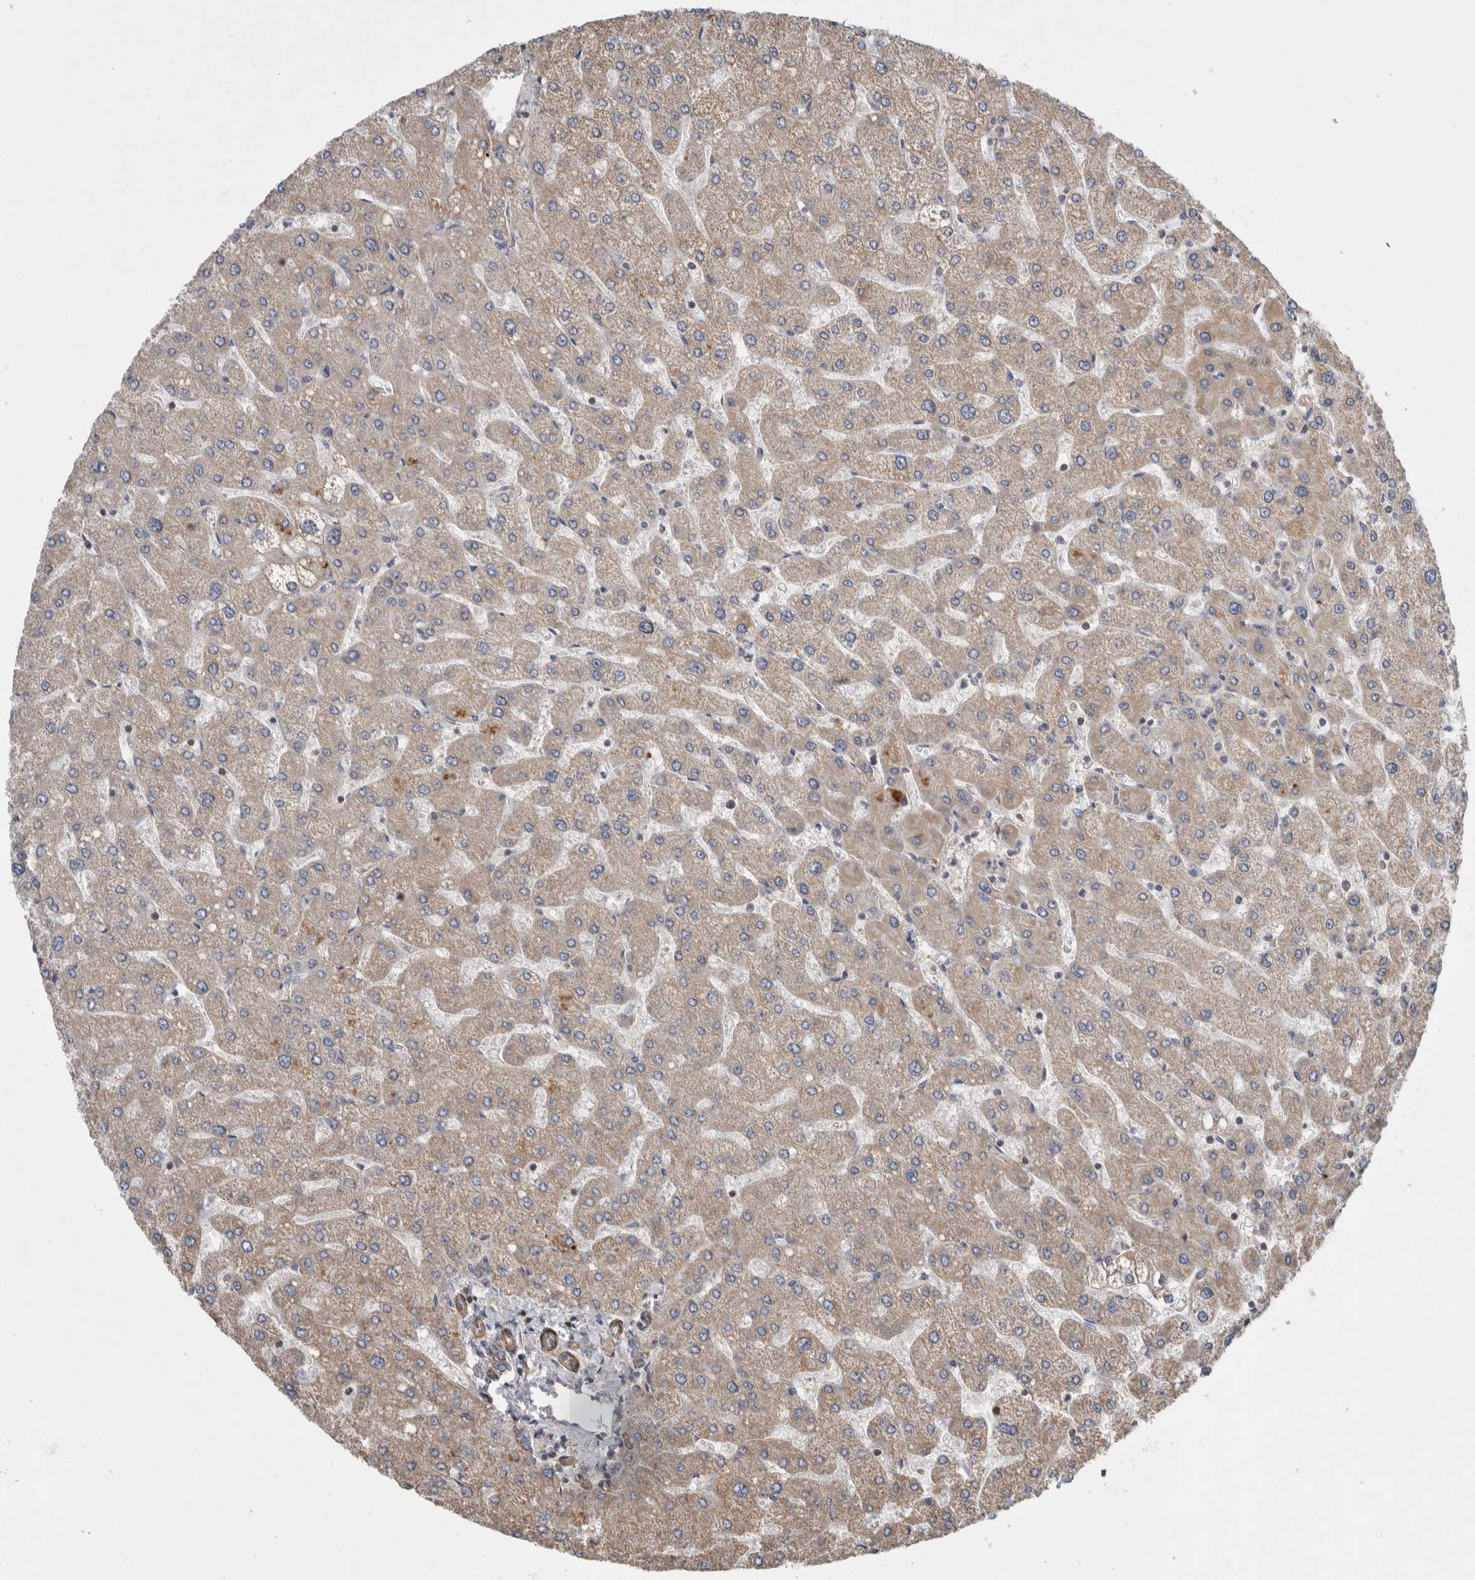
{"staining": {"intensity": "weak", "quantity": ">75%", "location": "cytoplasmic/membranous"}, "tissue": "liver", "cell_type": "Cholangiocytes", "image_type": "normal", "snomed": [{"axis": "morphology", "description": "Normal tissue, NOS"}, {"axis": "topography", "description": "Liver"}], "caption": "The micrograph reveals immunohistochemical staining of normal liver. There is weak cytoplasmic/membranous expression is appreciated in approximately >75% of cholangiocytes. (Brightfield microscopy of DAB IHC at high magnification).", "gene": "SFXN2", "patient": {"sex": "male", "age": 55}}